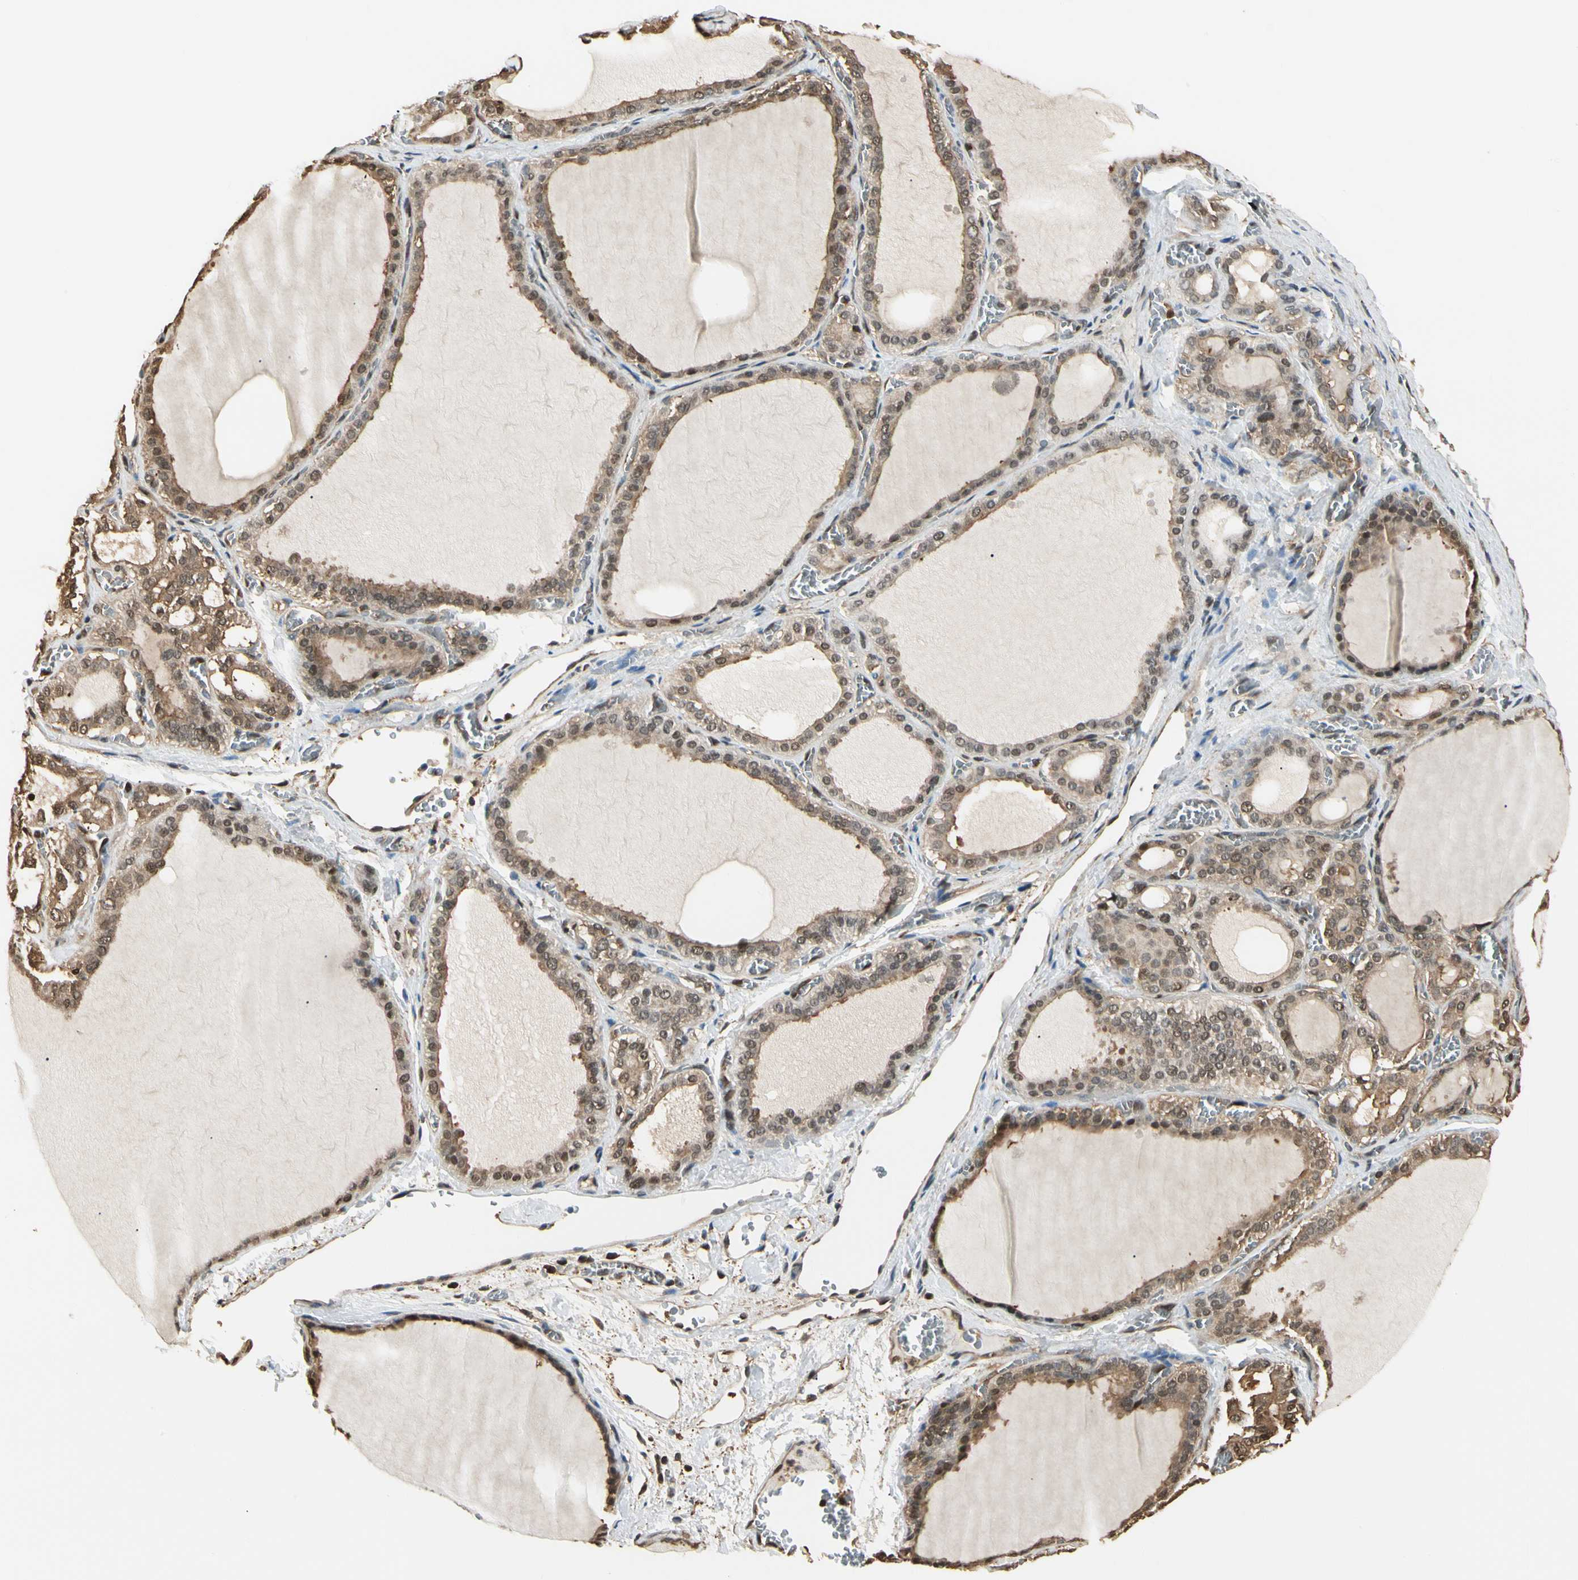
{"staining": {"intensity": "moderate", "quantity": ">75%", "location": "cytoplasmic/membranous,nuclear"}, "tissue": "thyroid gland", "cell_type": "Glandular cells", "image_type": "normal", "snomed": [{"axis": "morphology", "description": "Normal tissue, NOS"}, {"axis": "topography", "description": "Thyroid gland"}], "caption": "Human thyroid gland stained for a protein (brown) exhibits moderate cytoplasmic/membranous,nuclear positive positivity in about >75% of glandular cells.", "gene": "YWHAE", "patient": {"sex": "female", "age": 55}}